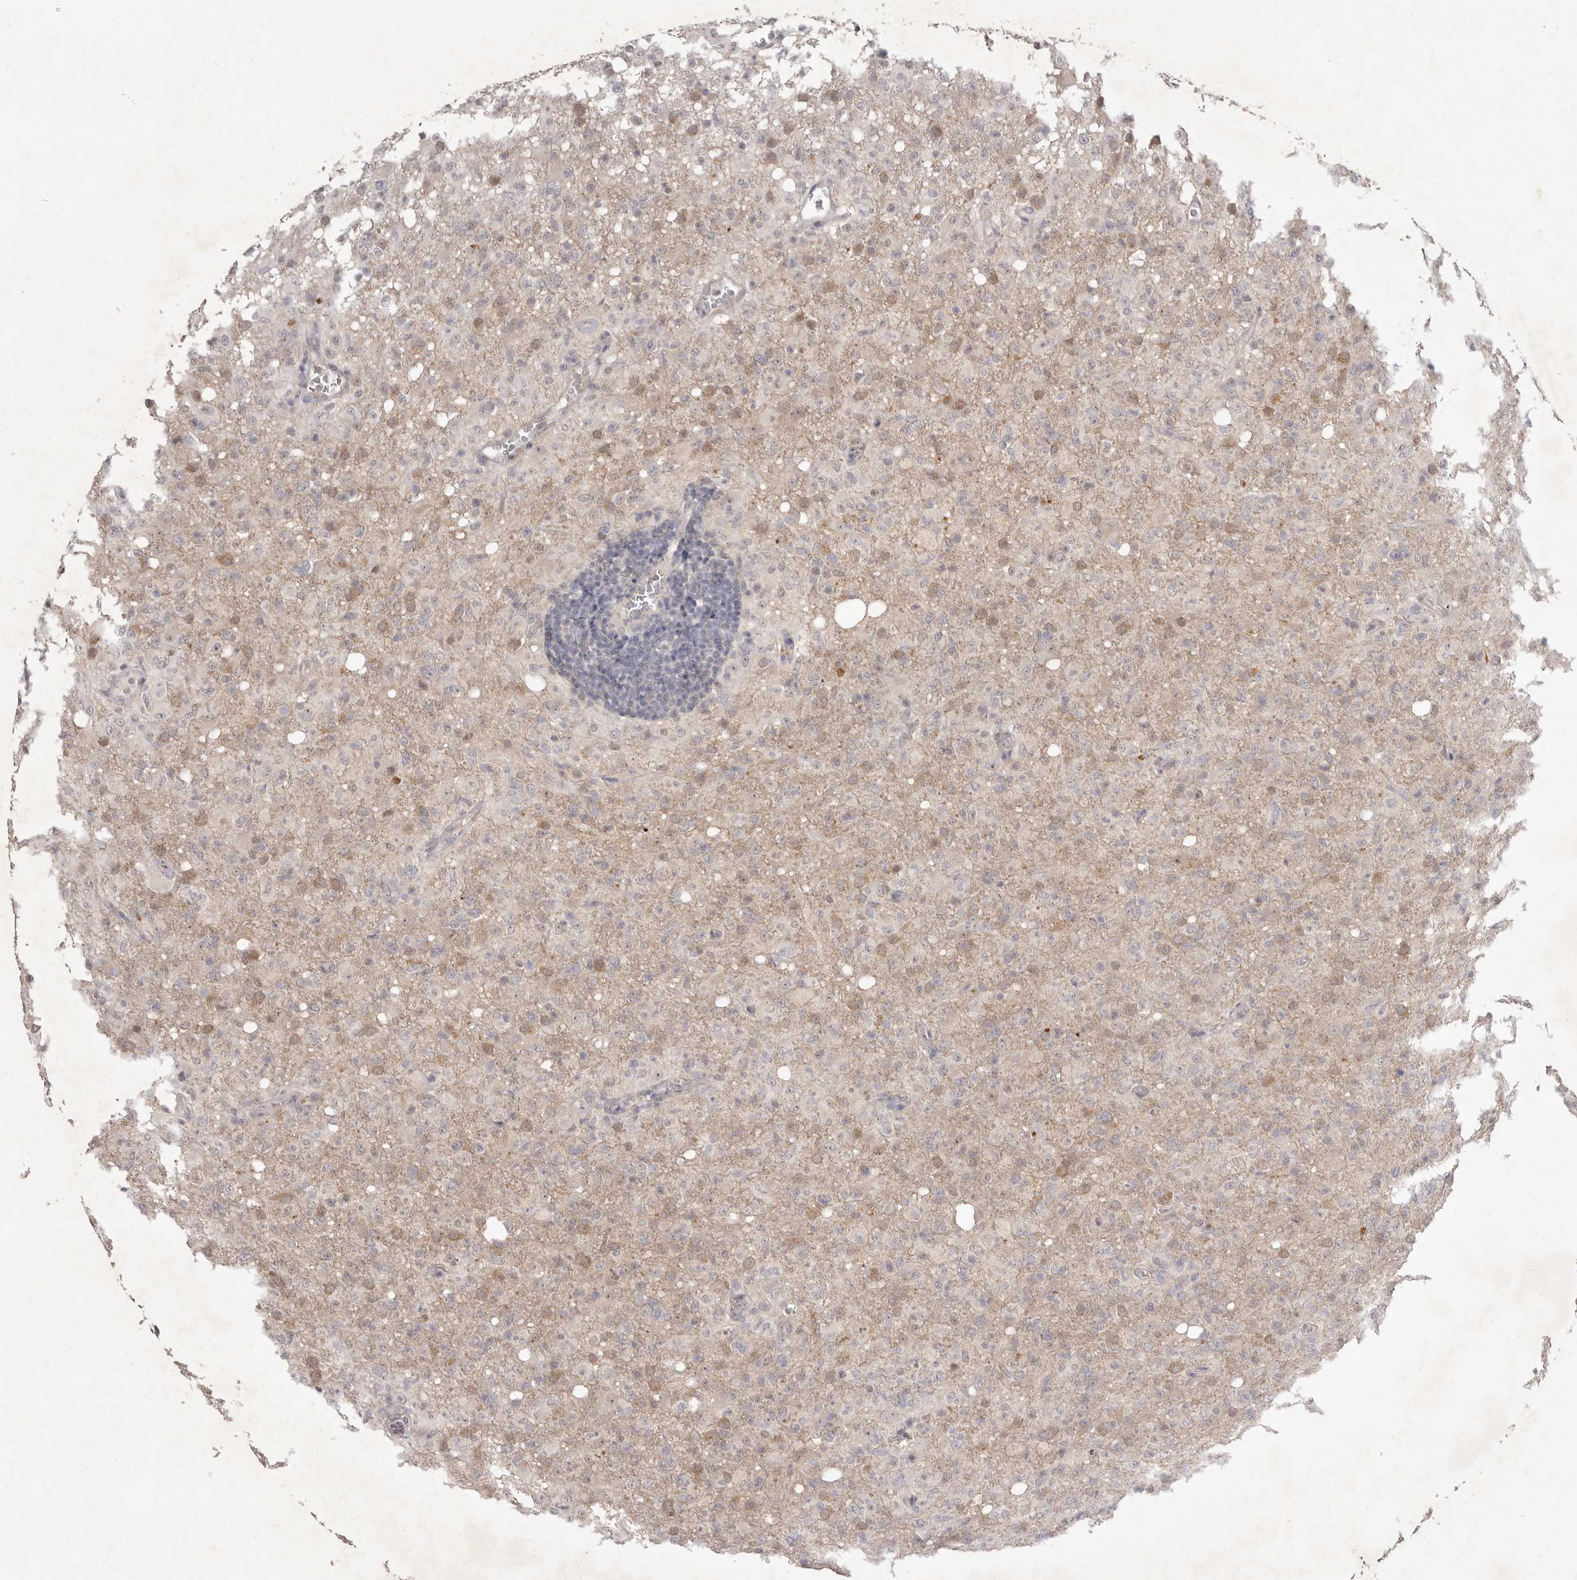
{"staining": {"intensity": "weak", "quantity": "25%-75%", "location": "cytoplasmic/membranous"}, "tissue": "glioma", "cell_type": "Tumor cells", "image_type": "cancer", "snomed": [{"axis": "morphology", "description": "Glioma, malignant, High grade"}, {"axis": "topography", "description": "Brain"}], "caption": "Malignant glioma (high-grade) stained with DAB immunohistochemistry (IHC) displays low levels of weak cytoplasmic/membranous expression in about 25%-75% of tumor cells.", "gene": "TADA1", "patient": {"sex": "female", "age": 57}}